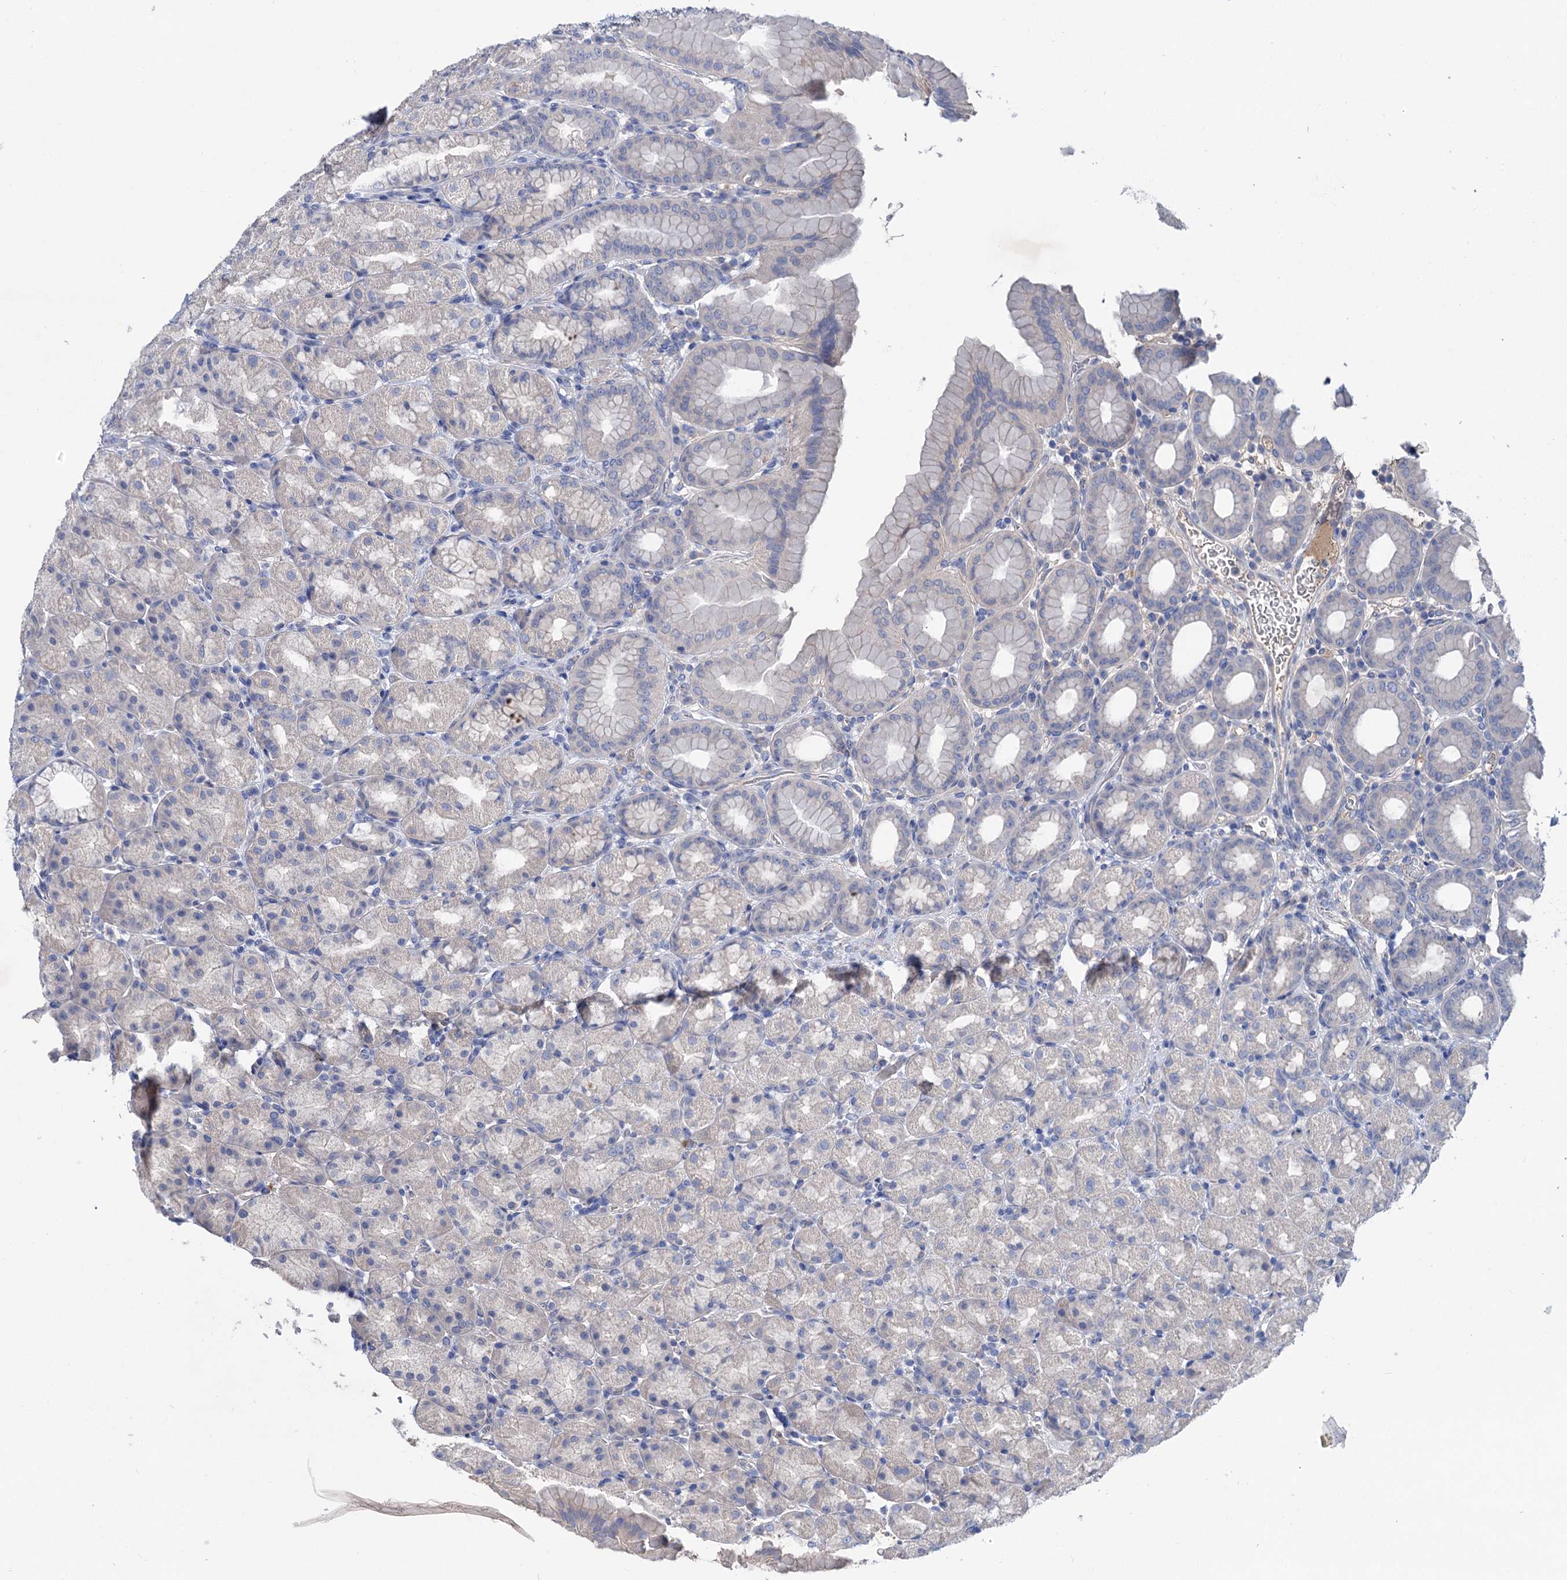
{"staining": {"intensity": "weak", "quantity": "<25%", "location": "cytoplasmic/membranous"}, "tissue": "stomach", "cell_type": "Glandular cells", "image_type": "normal", "snomed": [{"axis": "morphology", "description": "Normal tissue, NOS"}, {"axis": "topography", "description": "Stomach, upper"}], "caption": "This is an immunohistochemistry (IHC) photomicrograph of normal human stomach. There is no expression in glandular cells.", "gene": "PPP1R32", "patient": {"sex": "male", "age": 68}}